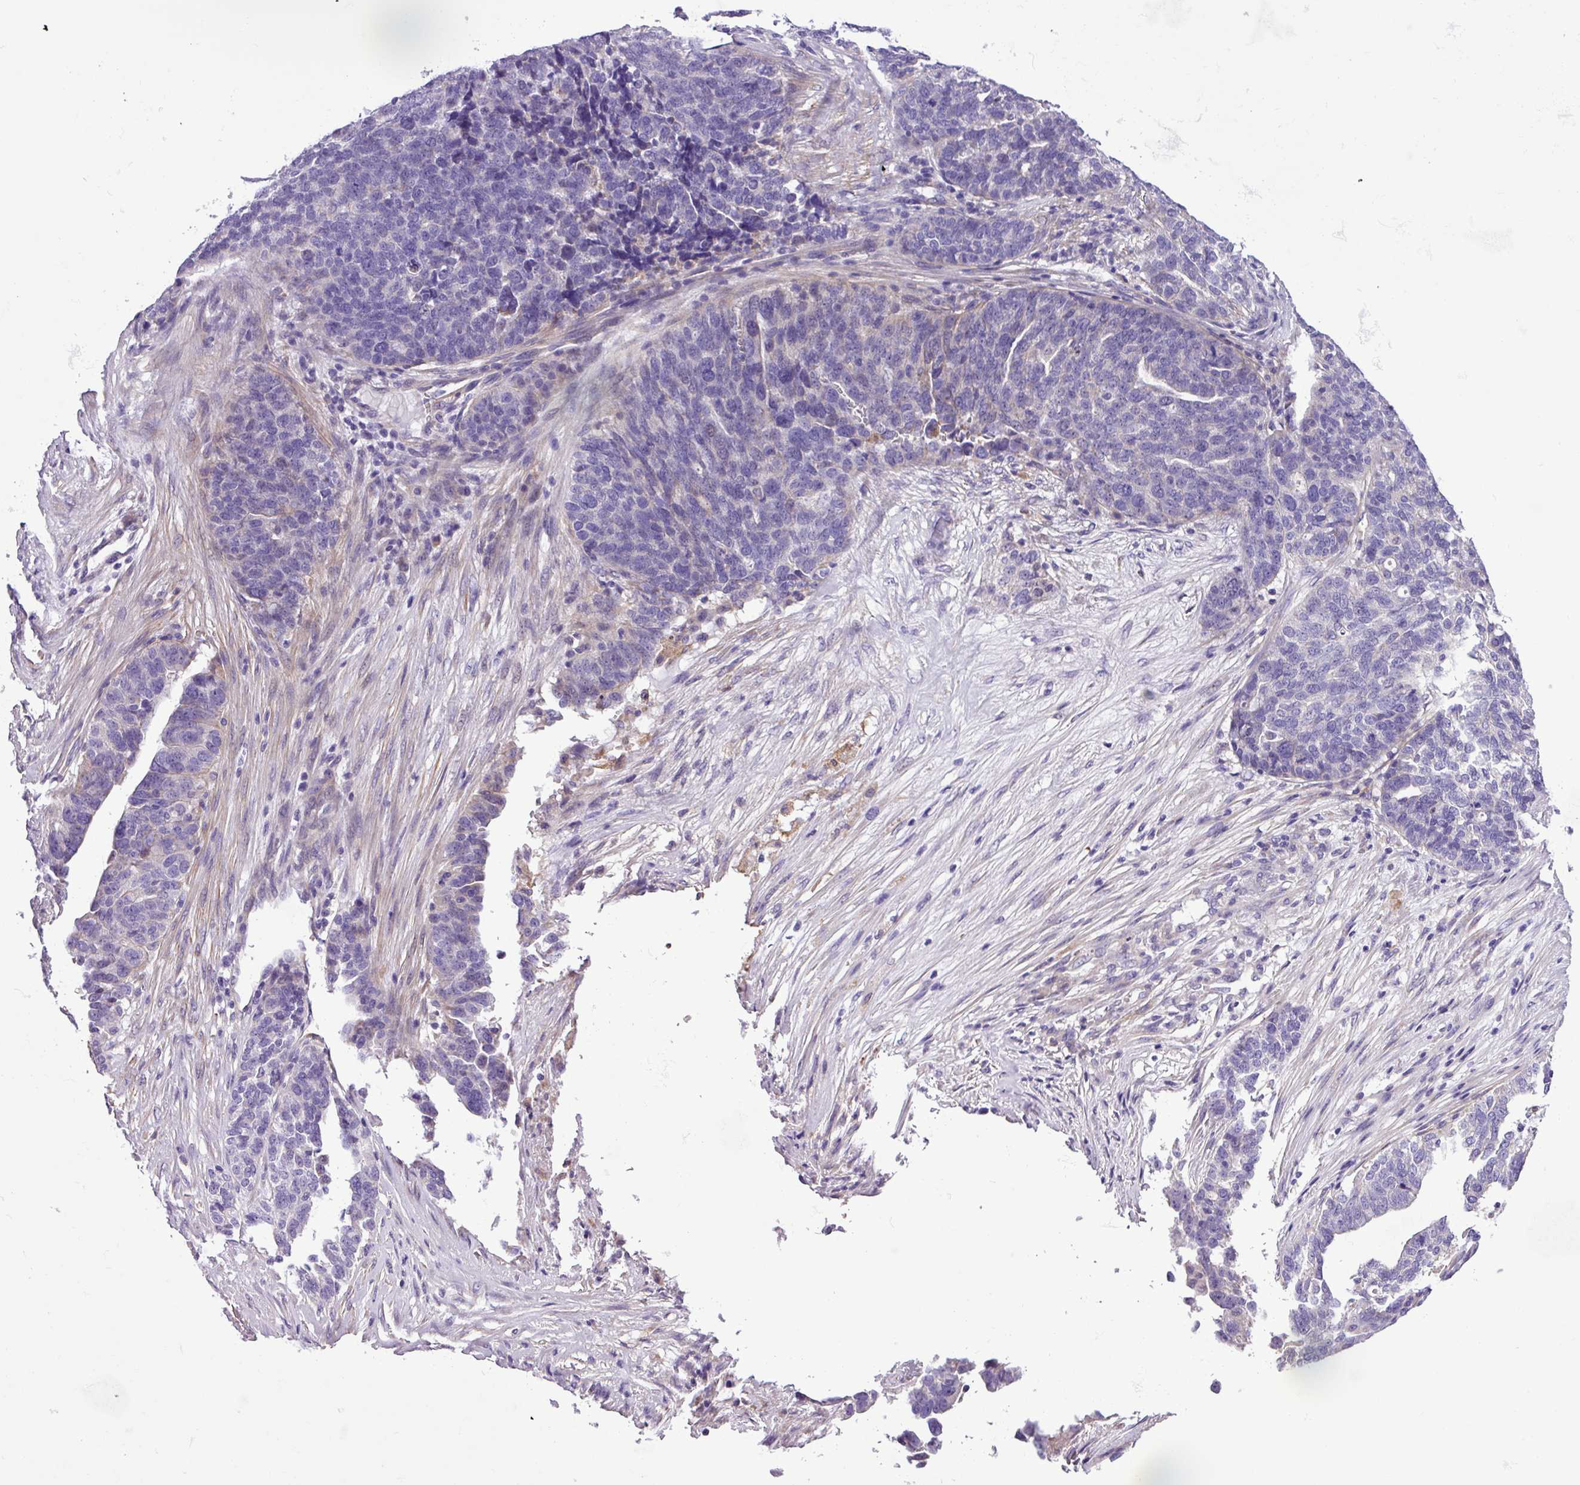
{"staining": {"intensity": "negative", "quantity": "none", "location": "none"}, "tissue": "ovarian cancer", "cell_type": "Tumor cells", "image_type": "cancer", "snomed": [{"axis": "morphology", "description": "Cystadenocarcinoma, serous, NOS"}, {"axis": "topography", "description": "Ovary"}], "caption": "Immunohistochemical staining of human ovarian serous cystadenocarcinoma exhibits no significant expression in tumor cells.", "gene": "C11orf91", "patient": {"sex": "female", "age": 59}}